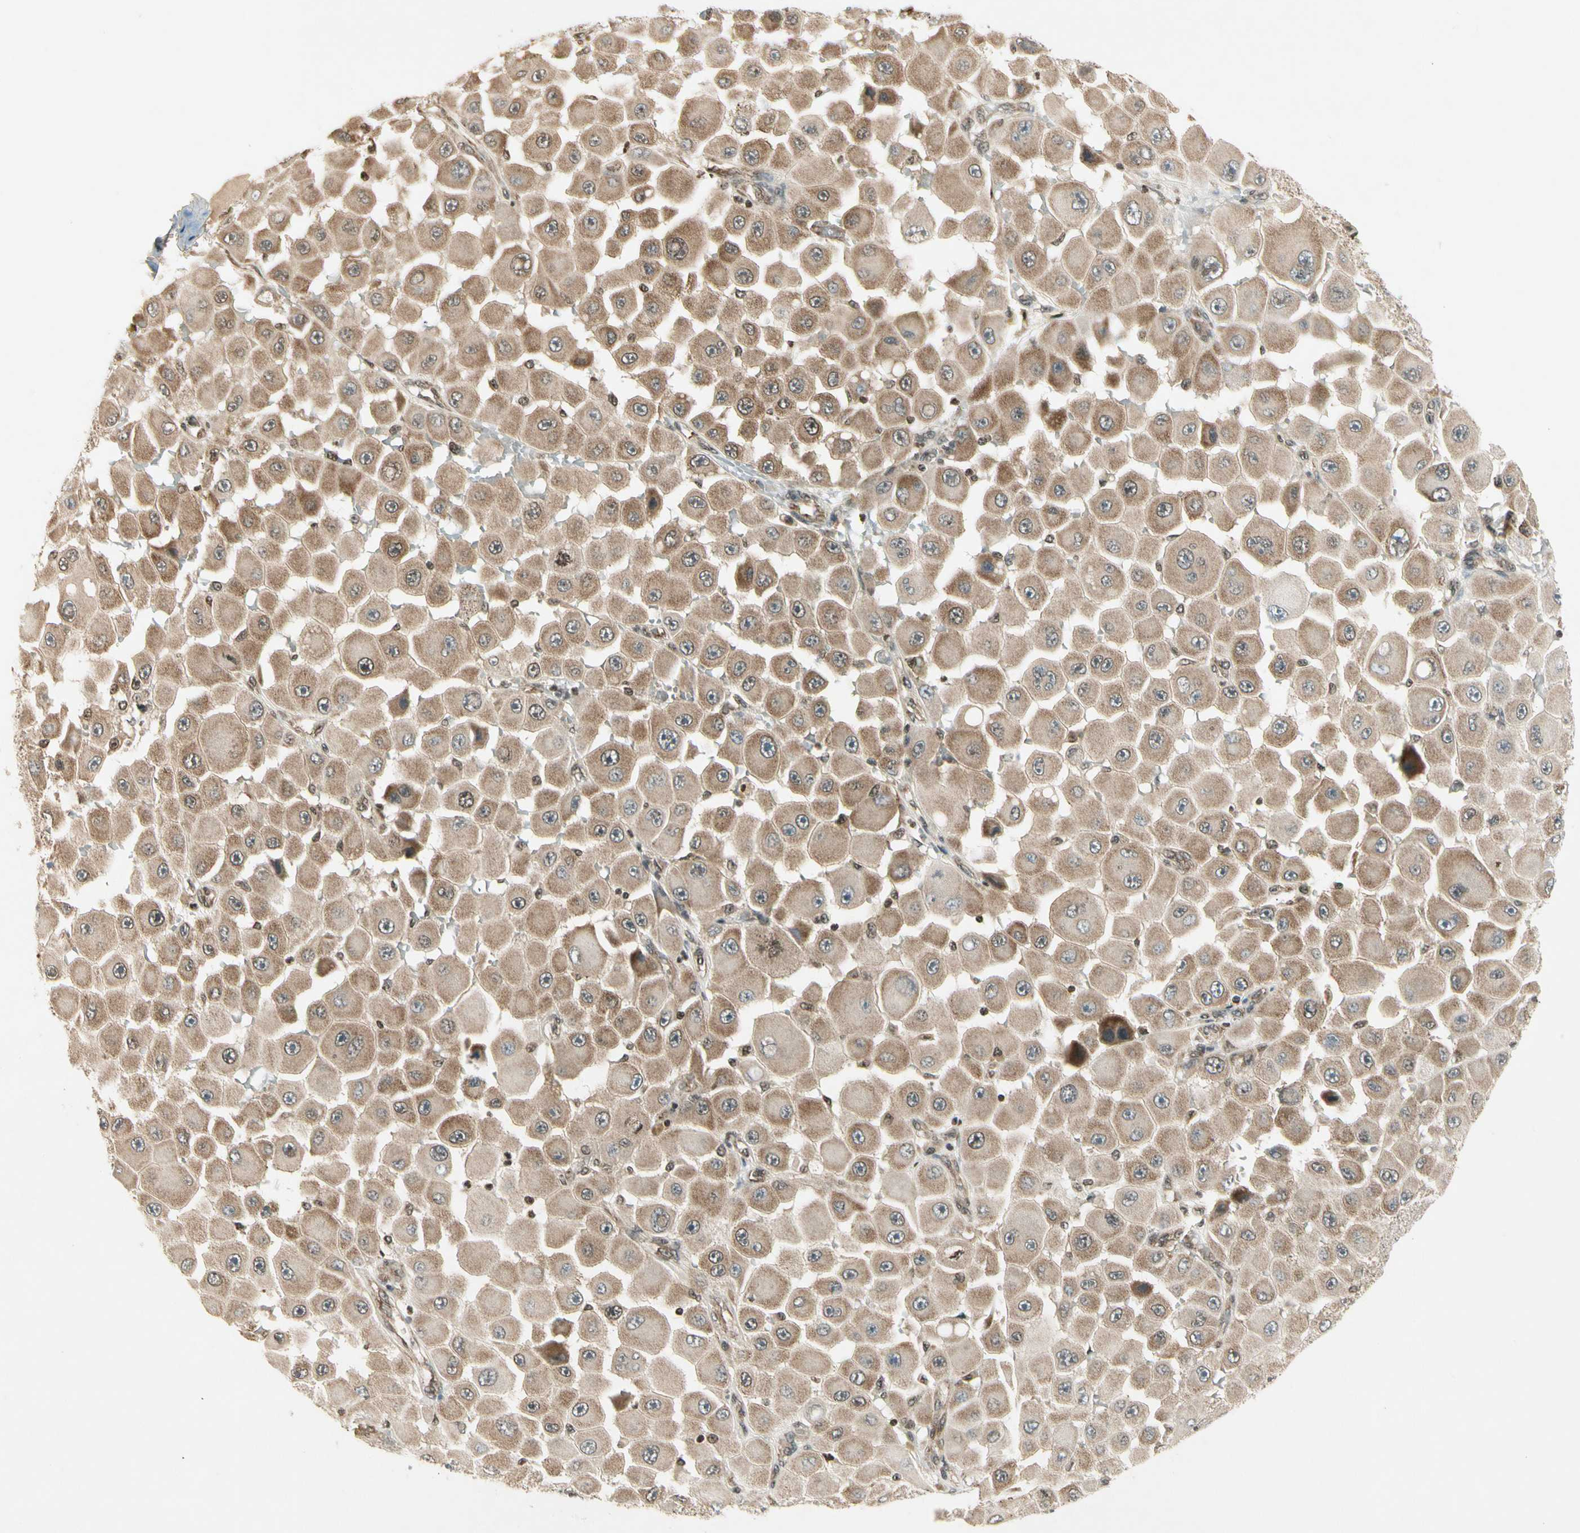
{"staining": {"intensity": "moderate", "quantity": "25%-75%", "location": "cytoplasmic/membranous"}, "tissue": "melanoma", "cell_type": "Tumor cells", "image_type": "cancer", "snomed": [{"axis": "morphology", "description": "Malignant melanoma, NOS"}, {"axis": "topography", "description": "Skin"}], "caption": "About 25%-75% of tumor cells in malignant melanoma demonstrate moderate cytoplasmic/membranous protein expression as visualized by brown immunohistochemical staining.", "gene": "SMN2", "patient": {"sex": "female", "age": 81}}